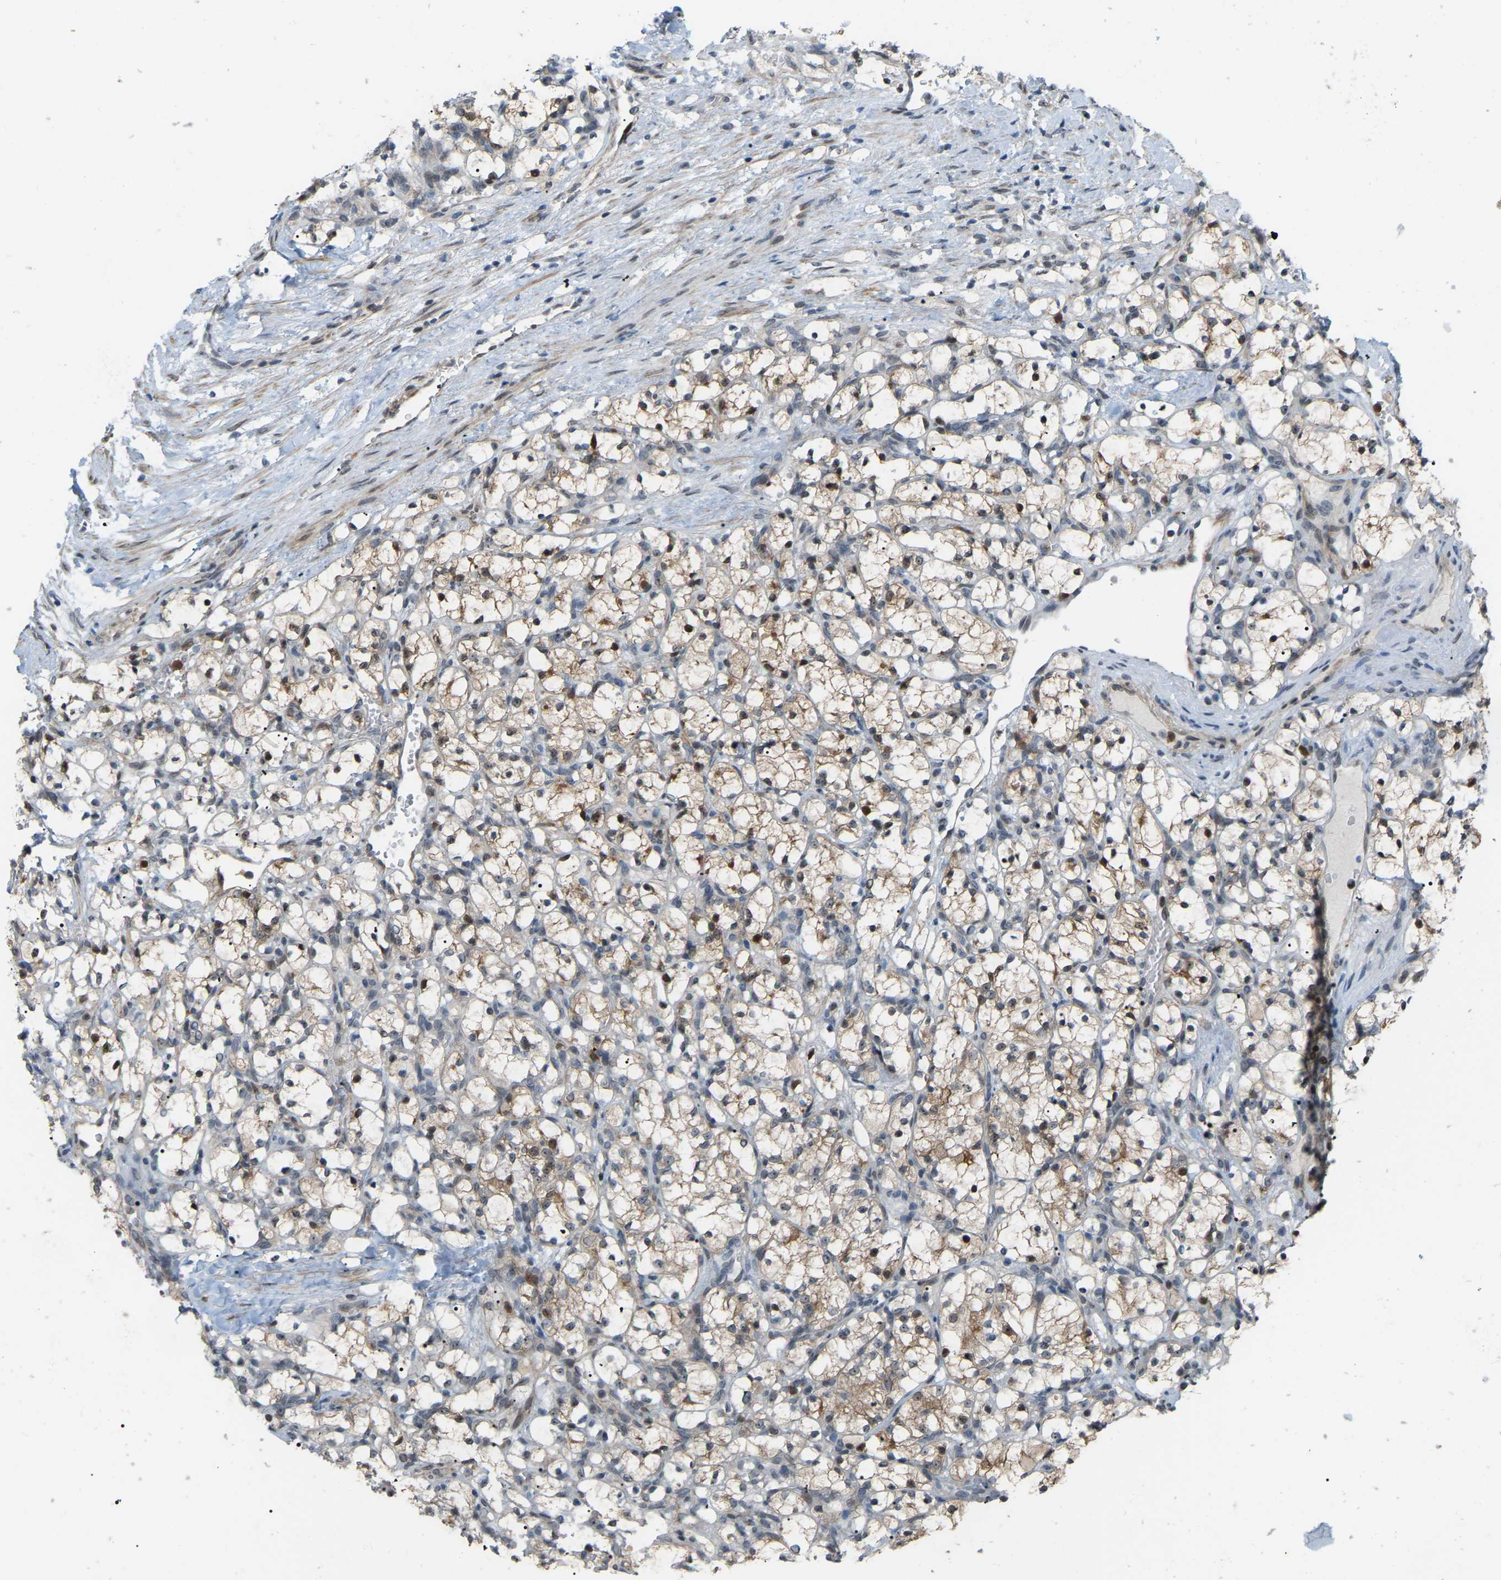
{"staining": {"intensity": "weak", "quantity": ">75%", "location": "cytoplasmic/membranous,nuclear"}, "tissue": "renal cancer", "cell_type": "Tumor cells", "image_type": "cancer", "snomed": [{"axis": "morphology", "description": "Adenocarcinoma, NOS"}, {"axis": "topography", "description": "Kidney"}], "caption": "Renal cancer stained with DAB immunohistochemistry reveals low levels of weak cytoplasmic/membranous and nuclear positivity in approximately >75% of tumor cells.", "gene": "CROT", "patient": {"sex": "female", "age": 69}}